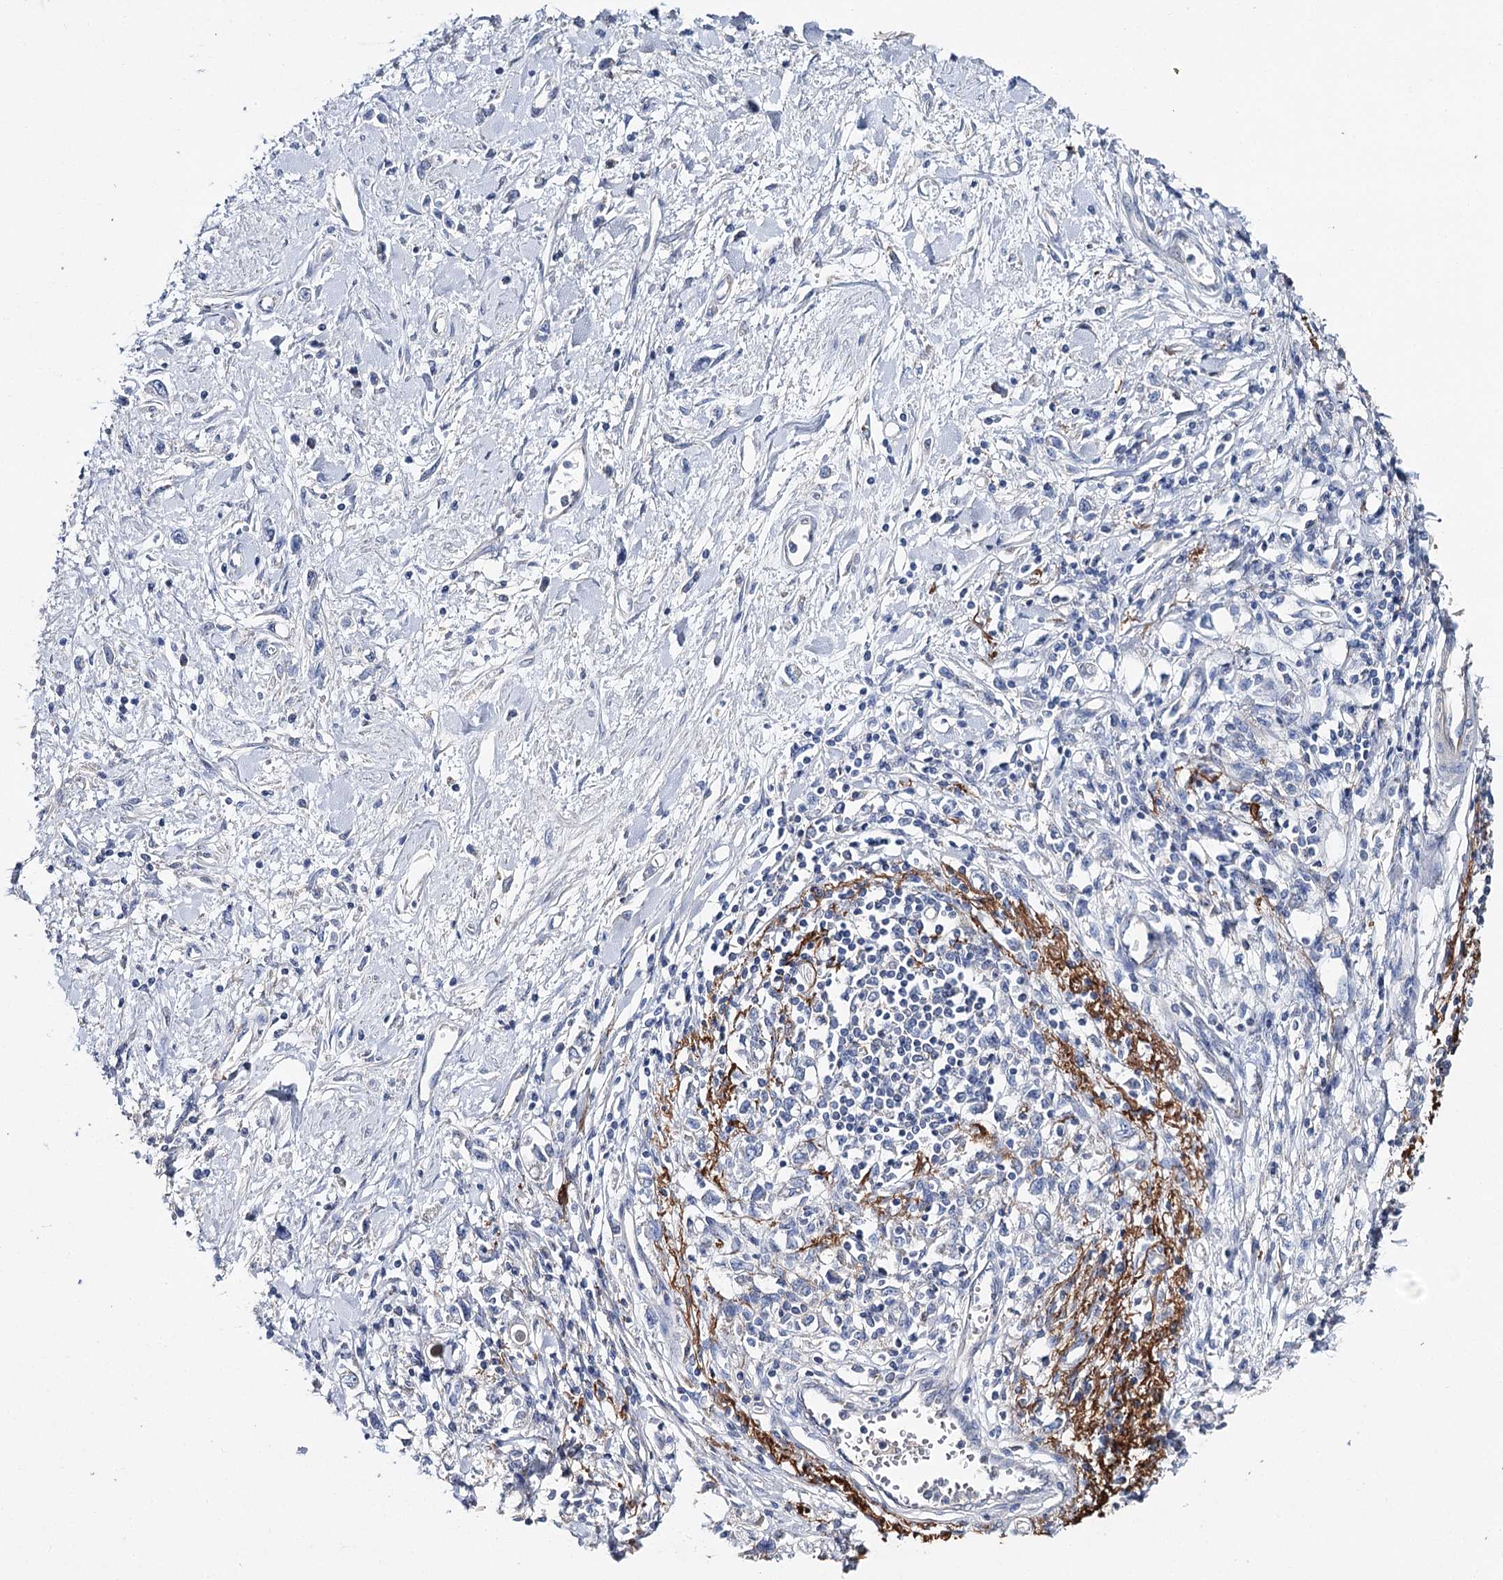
{"staining": {"intensity": "negative", "quantity": "none", "location": "none"}, "tissue": "stomach cancer", "cell_type": "Tumor cells", "image_type": "cancer", "snomed": [{"axis": "morphology", "description": "Adenocarcinoma, NOS"}, {"axis": "topography", "description": "Stomach"}], "caption": "Stomach cancer (adenocarcinoma) stained for a protein using IHC reveals no positivity tumor cells.", "gene": "EPYC", "patient": {"sex": "female", "age": 76}}